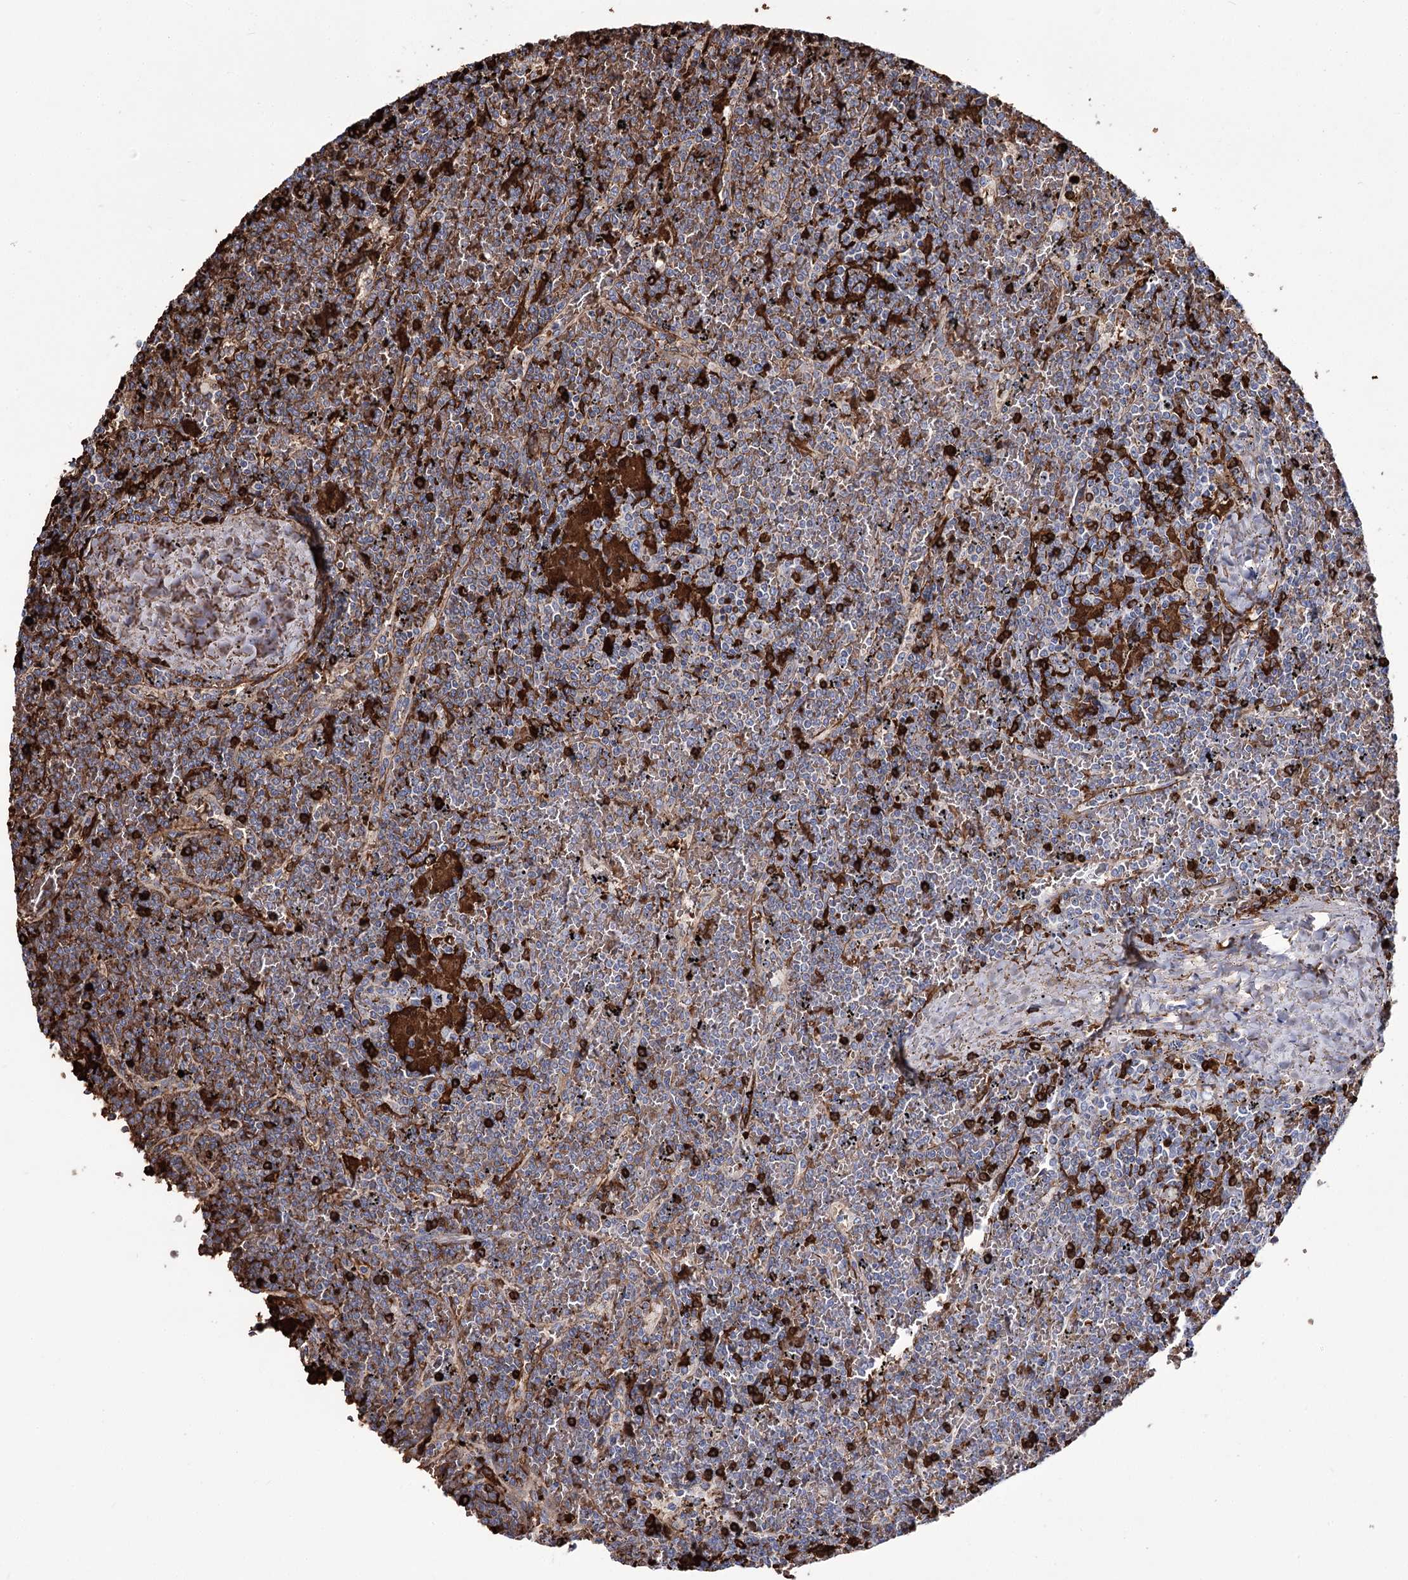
{"staining": {"intensity": "negative", "quantity": "none", "location": "none"}, "tissue": "lymphoma", "cell_type": "Tumor cells", "image_type": "cancer", "snomed": [{"axis": "morphology", "description": "Malignant lymphoma, non-Hodgkin's type, Low grade"}, {"axis": "topography", "description": "Spleen"}], "caption": "This is an immunohistochemistry (IHC) histopathology image of human malignant lymphoma, non-Hodgkin's type (low-grade). There is no staining in tumor cells.", "gene": "GBF1", "patient": {"sex": "female", "age": 19}}